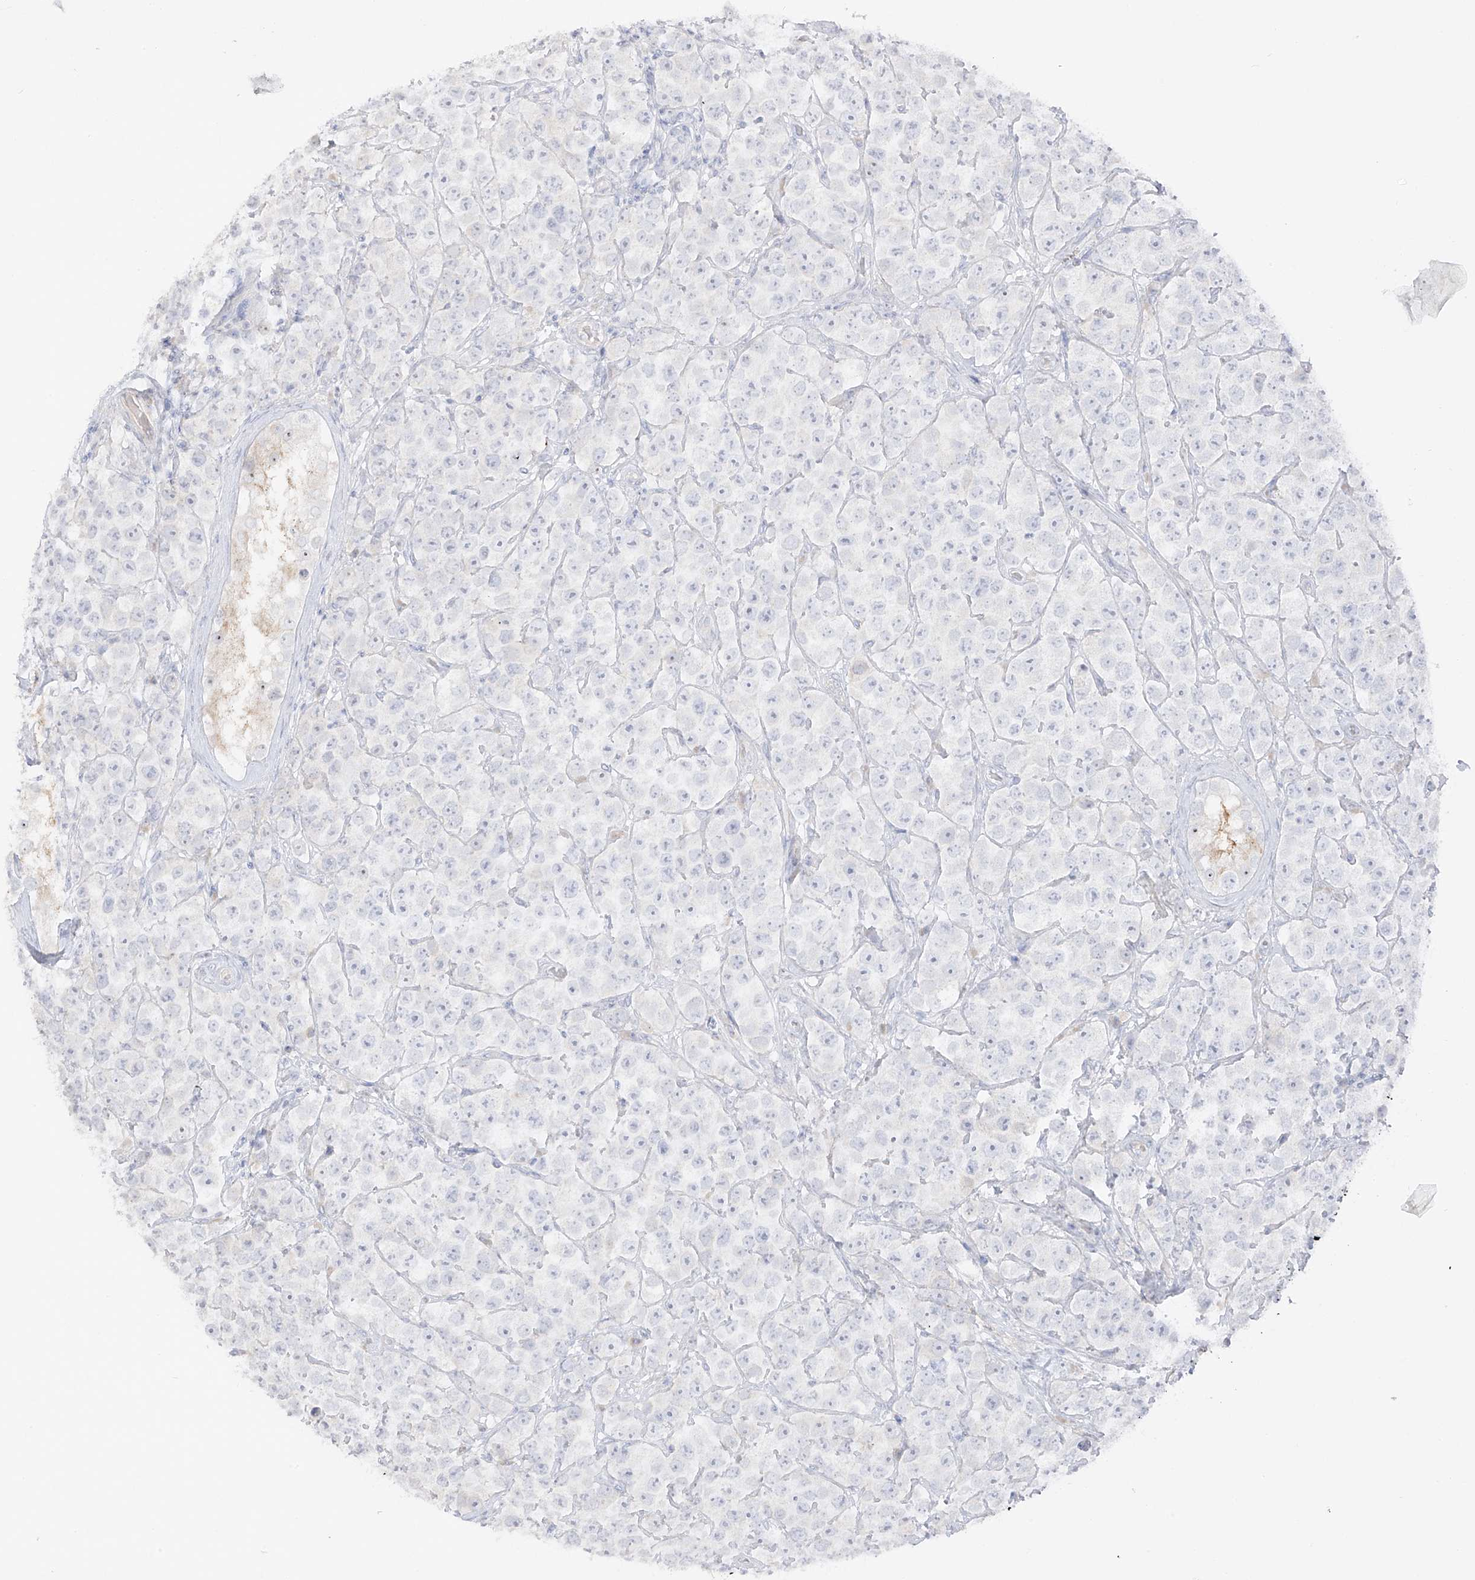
{"staining": {"intensity": "negative", "quantity": "none", "location": "none"}, "tissue": "testis cancer", "cell_type": "Tumor cells", "image_type": "cancer", "snomed": [{"axis": "morphology", "description": "Seminoma, NOS"}, {"axis": "topography", "description": "Testis"}], "caption": "There is no significant staining in tumor cells of testis cancer (seminoma).", "gene": "C11orf87", "patient": {"sex": "male", "age": 28}}